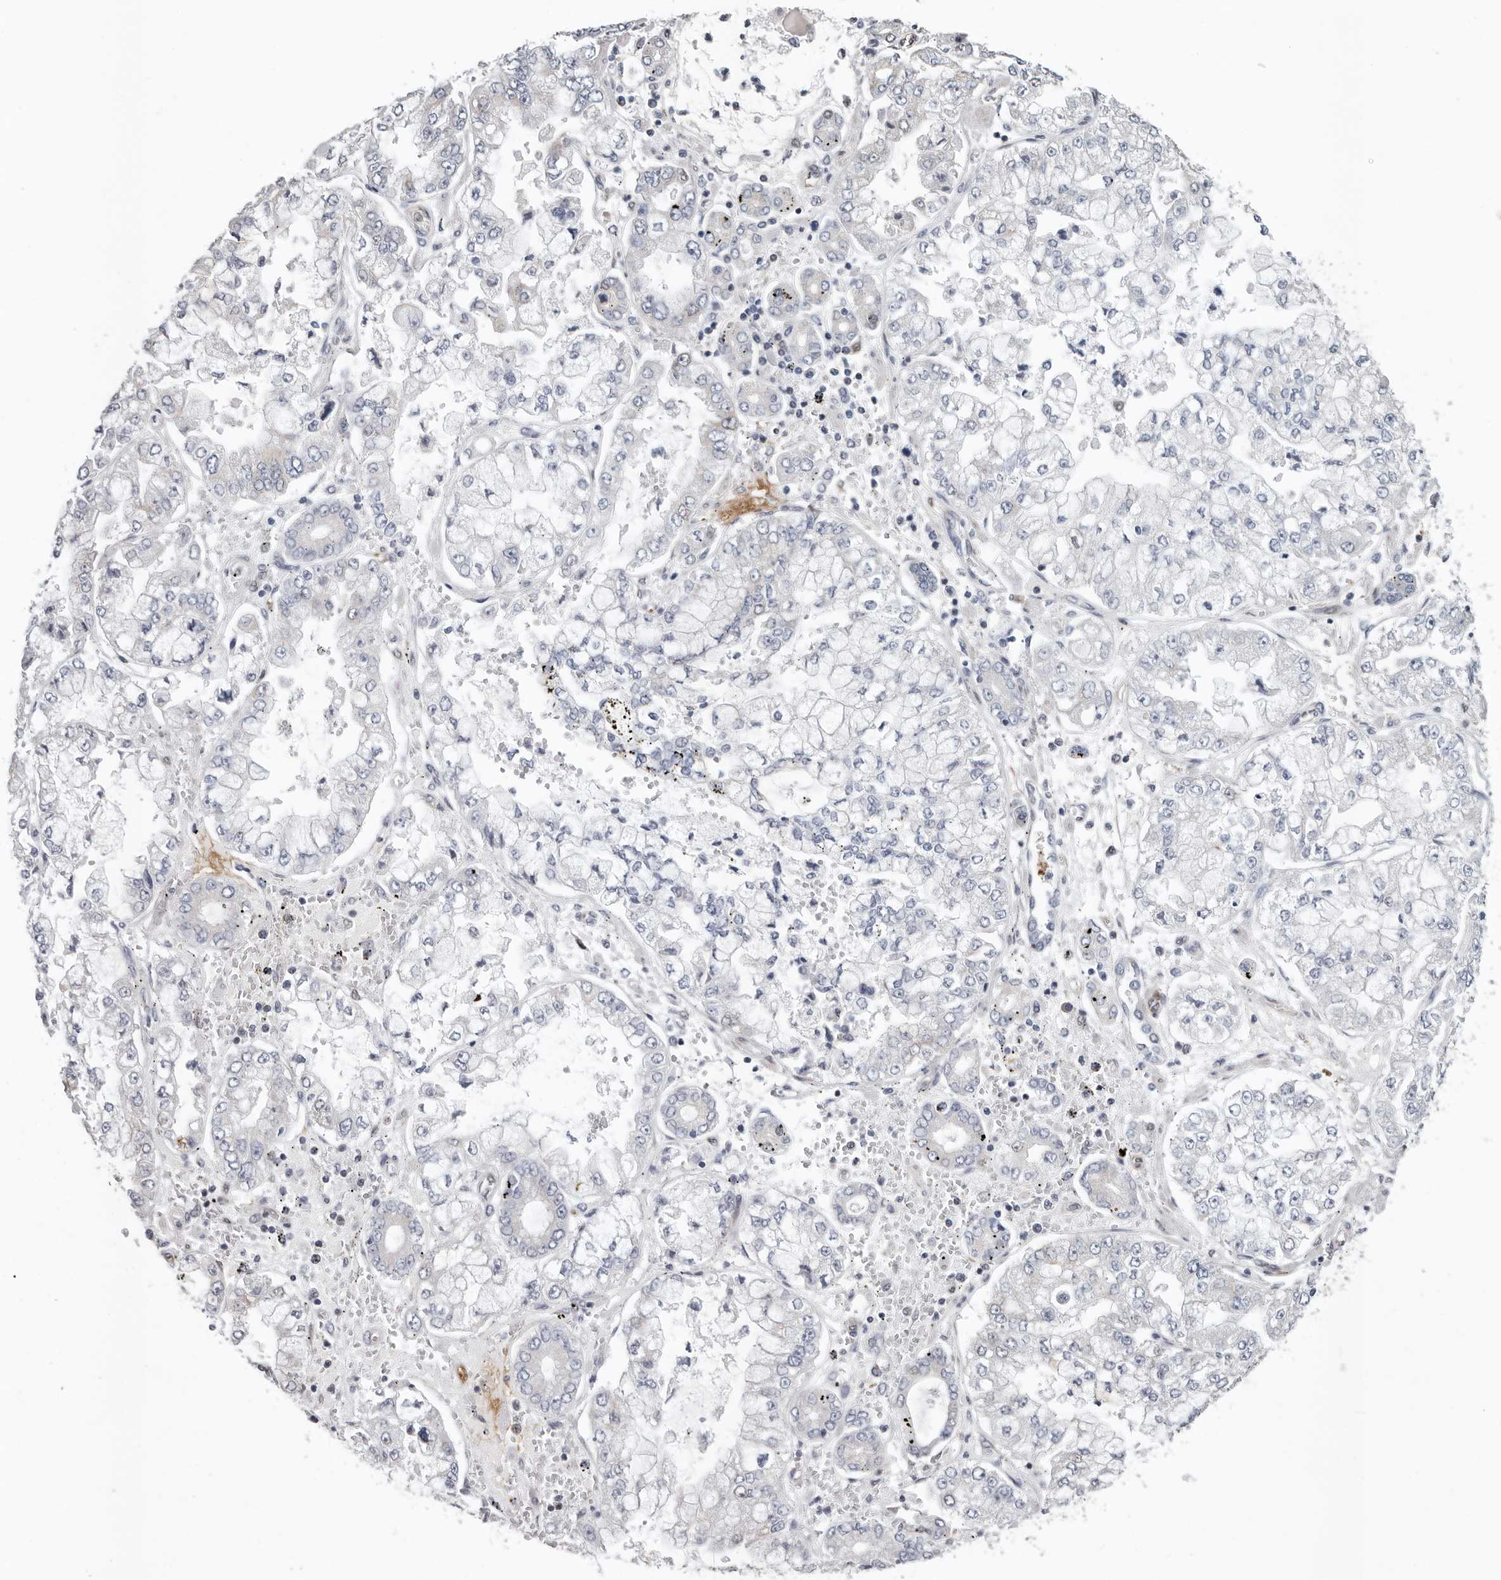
{"staining": {"intensity": "negative", "quantity": "none", "location": "none"}, "tissue": "stomach cancer", "cell_type": "Tumor cells", "image_type": "cancer", "snomed": [{"axis": "morphology", "description": "Adenocarcinoma, NOS"}, {"axis": "topography", "description": "Stomach"}], "caption": "Stomach adenocarcinoma was stained to show a protein in brown. There is no significant positivity in tumor cells. (Brightfield microscopy of DAB (3,3'-diaminobenzidine) immunohistochemistry (IHC) at high magnification).", "gene": "RALGPS2", "patient": {"sex": "male", "age": 76}}